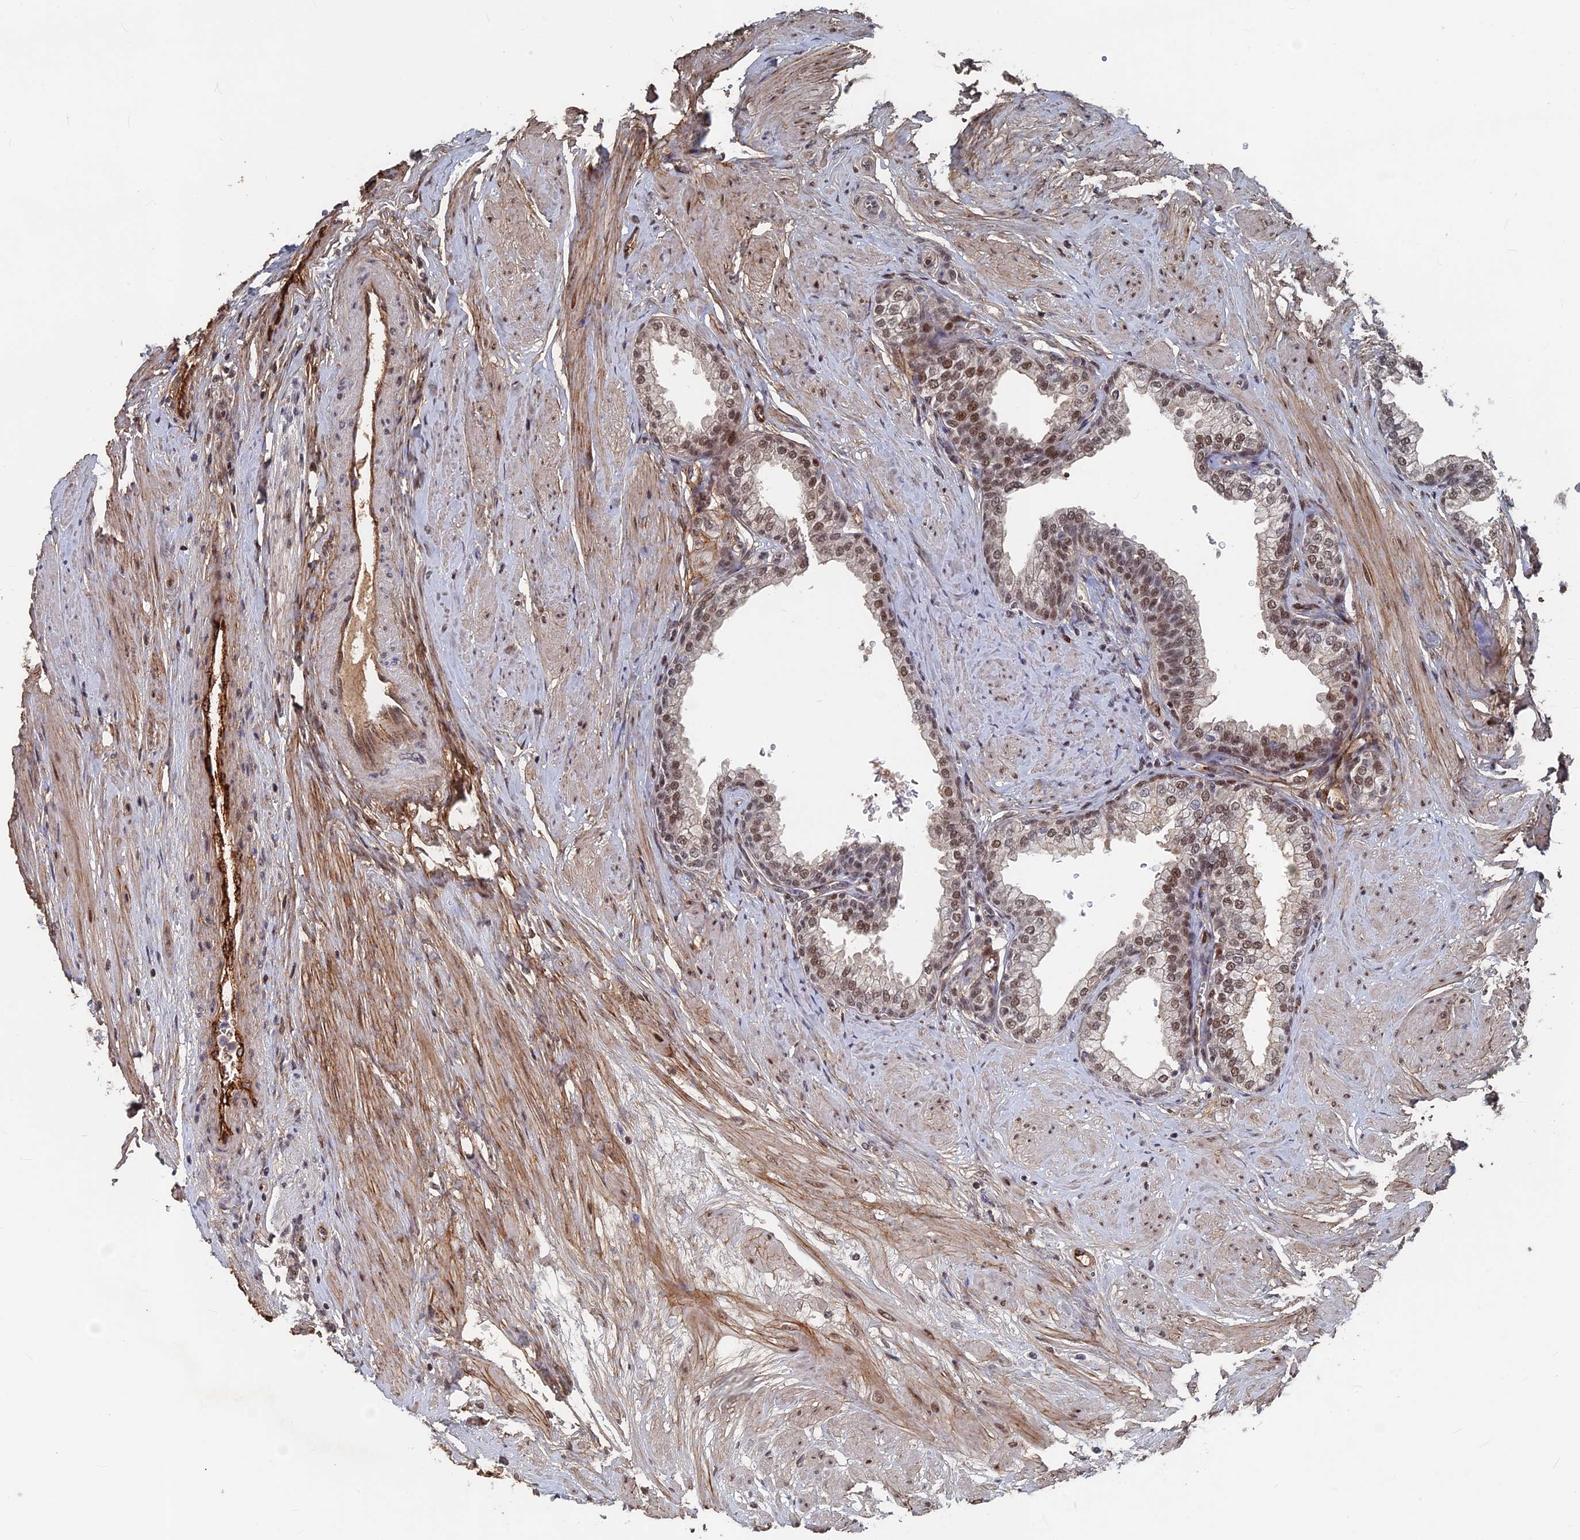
{"staining": {"intensity": "moderate", "quantity": ">75%", "location": "nuclear"}, "tissue": "prostate", "cell_type": "Glandular cells", "image_type": "normal", "snomed": [{"axis": "morphology", "description": "Normal tissue, NOS"}, {"axis": "morphology", "description": "Urothelial carcinoma, Low grade"}, {"axis": "topography", "description": "Urinary bladder"}, {"axis": "topography", "description": "Prostate"}], "caption": "A photomicrograph showing moderate nuclear staining in approximately >75% of glandular cells in unremarkable prostate, as visualized by brown immunohistochemical staining.", "gene": "SH3D21", "patient": {"sex": "male", "age": 60}}